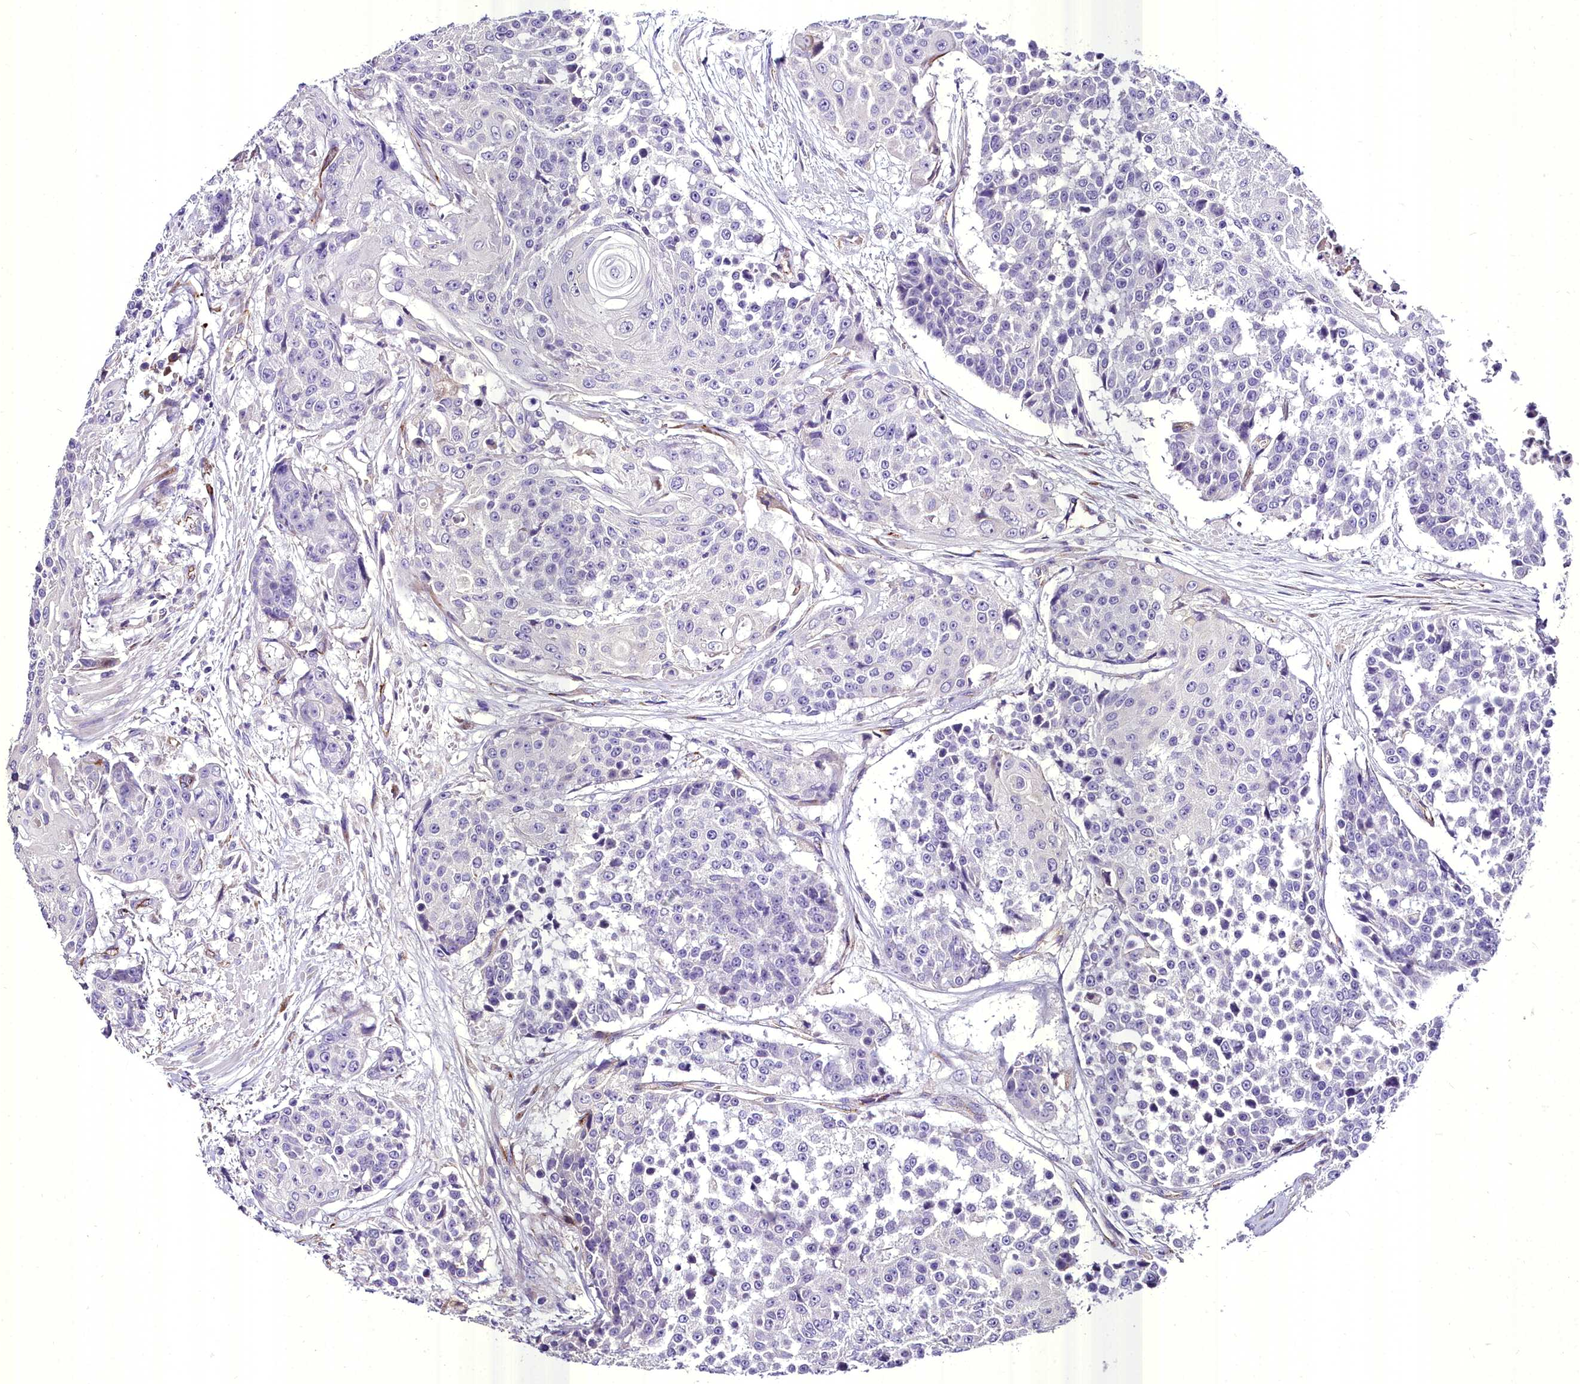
{"staining": {"intensity": "negative", "quantity": "none", "location": "none"}, "tissue": "urothelial cancer", "cell_type": "Tumor cells", "image_type": "cancer", "snomed": [{"axis": "morphology", "description": "Urothelial carcinoma, High grade"}, {"axis": "topography", "description": "Urinary bladder"}], "caption": "IHC micrograph of neoplastic tissue: urothelial cancer stained with DAB displays no significant protein expression in tumor cells.", "gene": "MS4A18", "patient": {"sex": "female", "age": 63}}